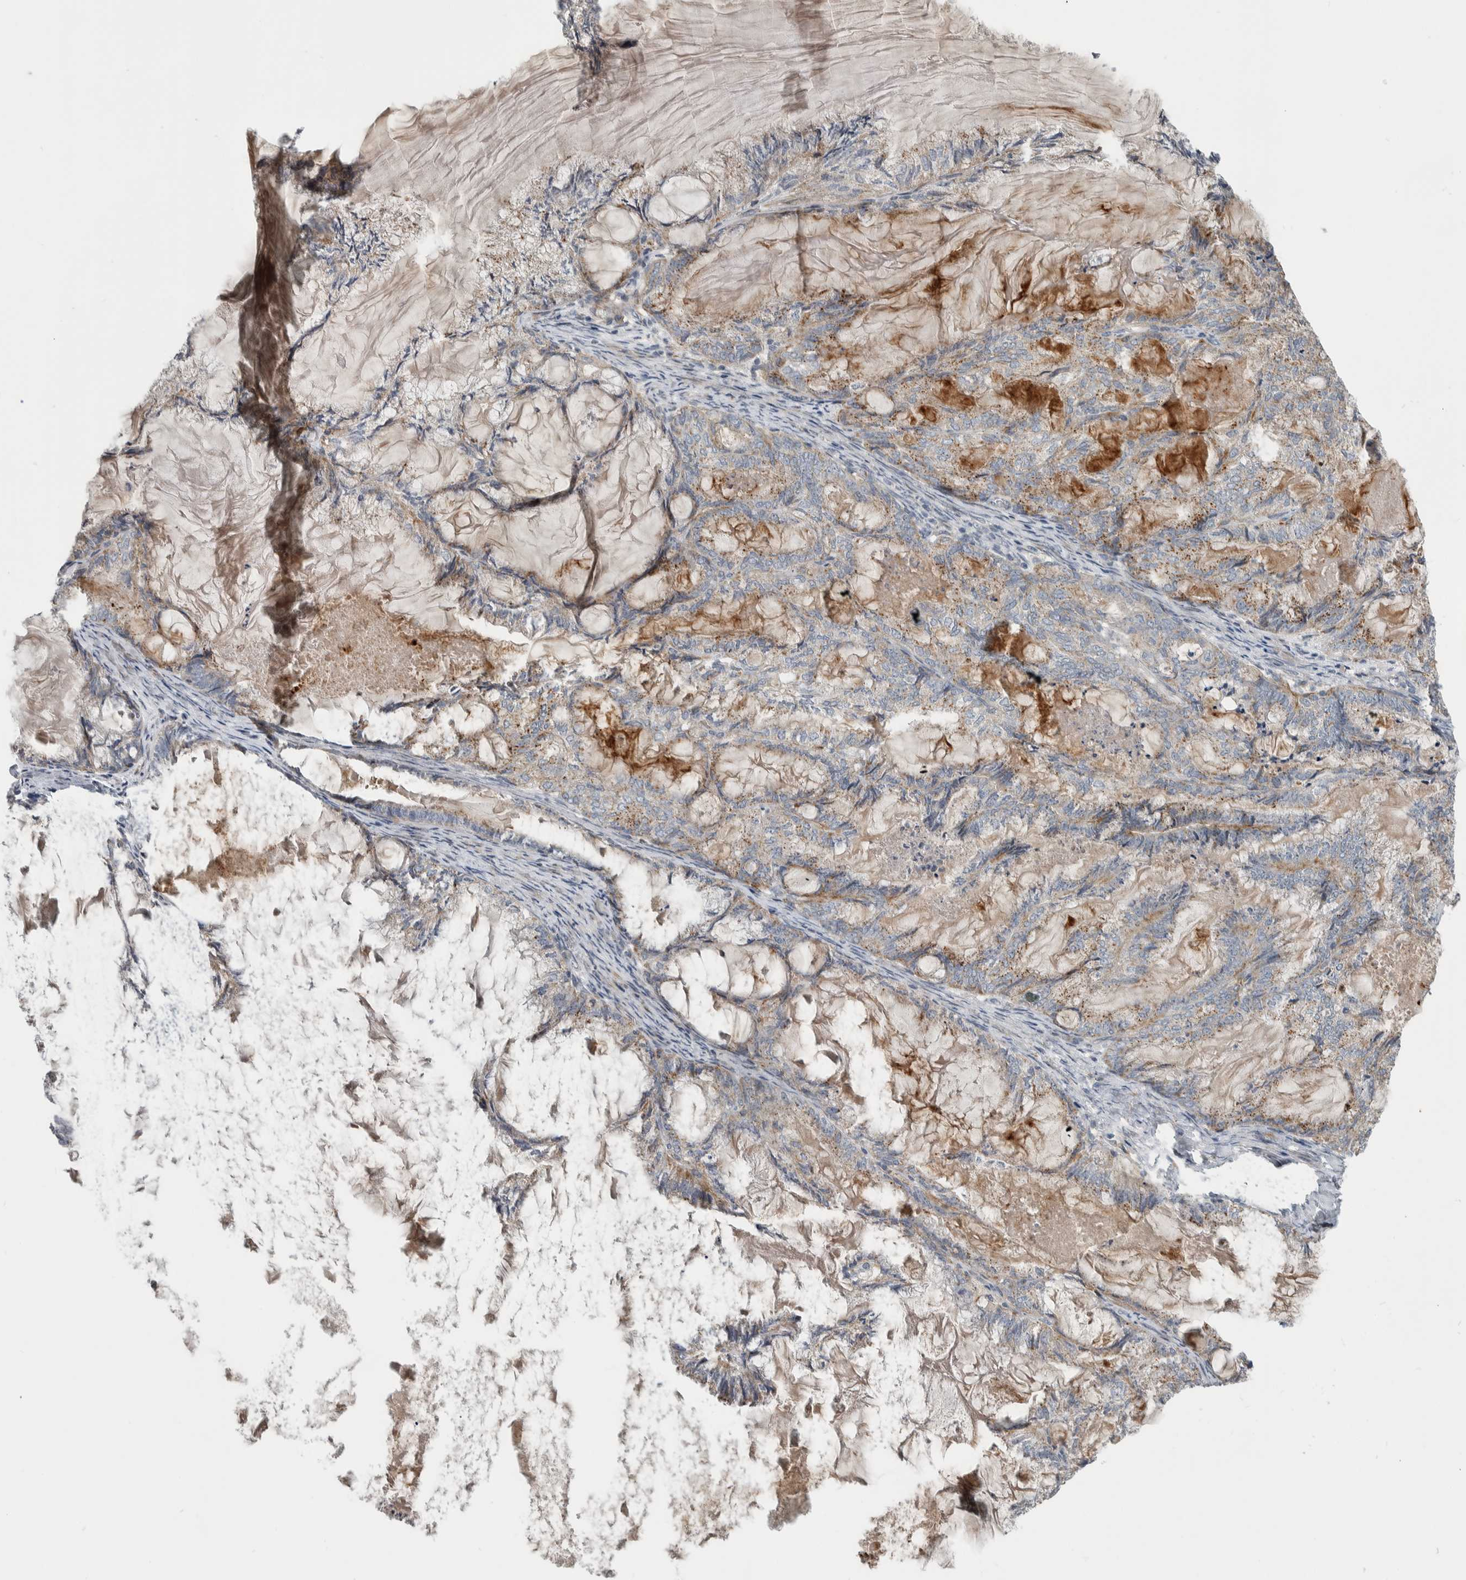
{"staining": {"intensity": "weak", "quantity": "25%-75%", "location": "cytoplasmic/membranous"}, "tissue": "endometrial cancer", "cell_type": "Tumor cells", "image_type": "cancer", "snomed": [{"axis": "morphology", "description": "Adenocarcinoma, NOS"}, {"axis": "topography", "description": "Endometrium"}], "caption": "Brown immunohistochemical staining in endometrial adenocarcinoma displays weak cytoplasmic/membranous expression in about 25%-75% of tumor cells.", "gene": "FAM83G", "patient": {"sex": "female", "age": 86}}